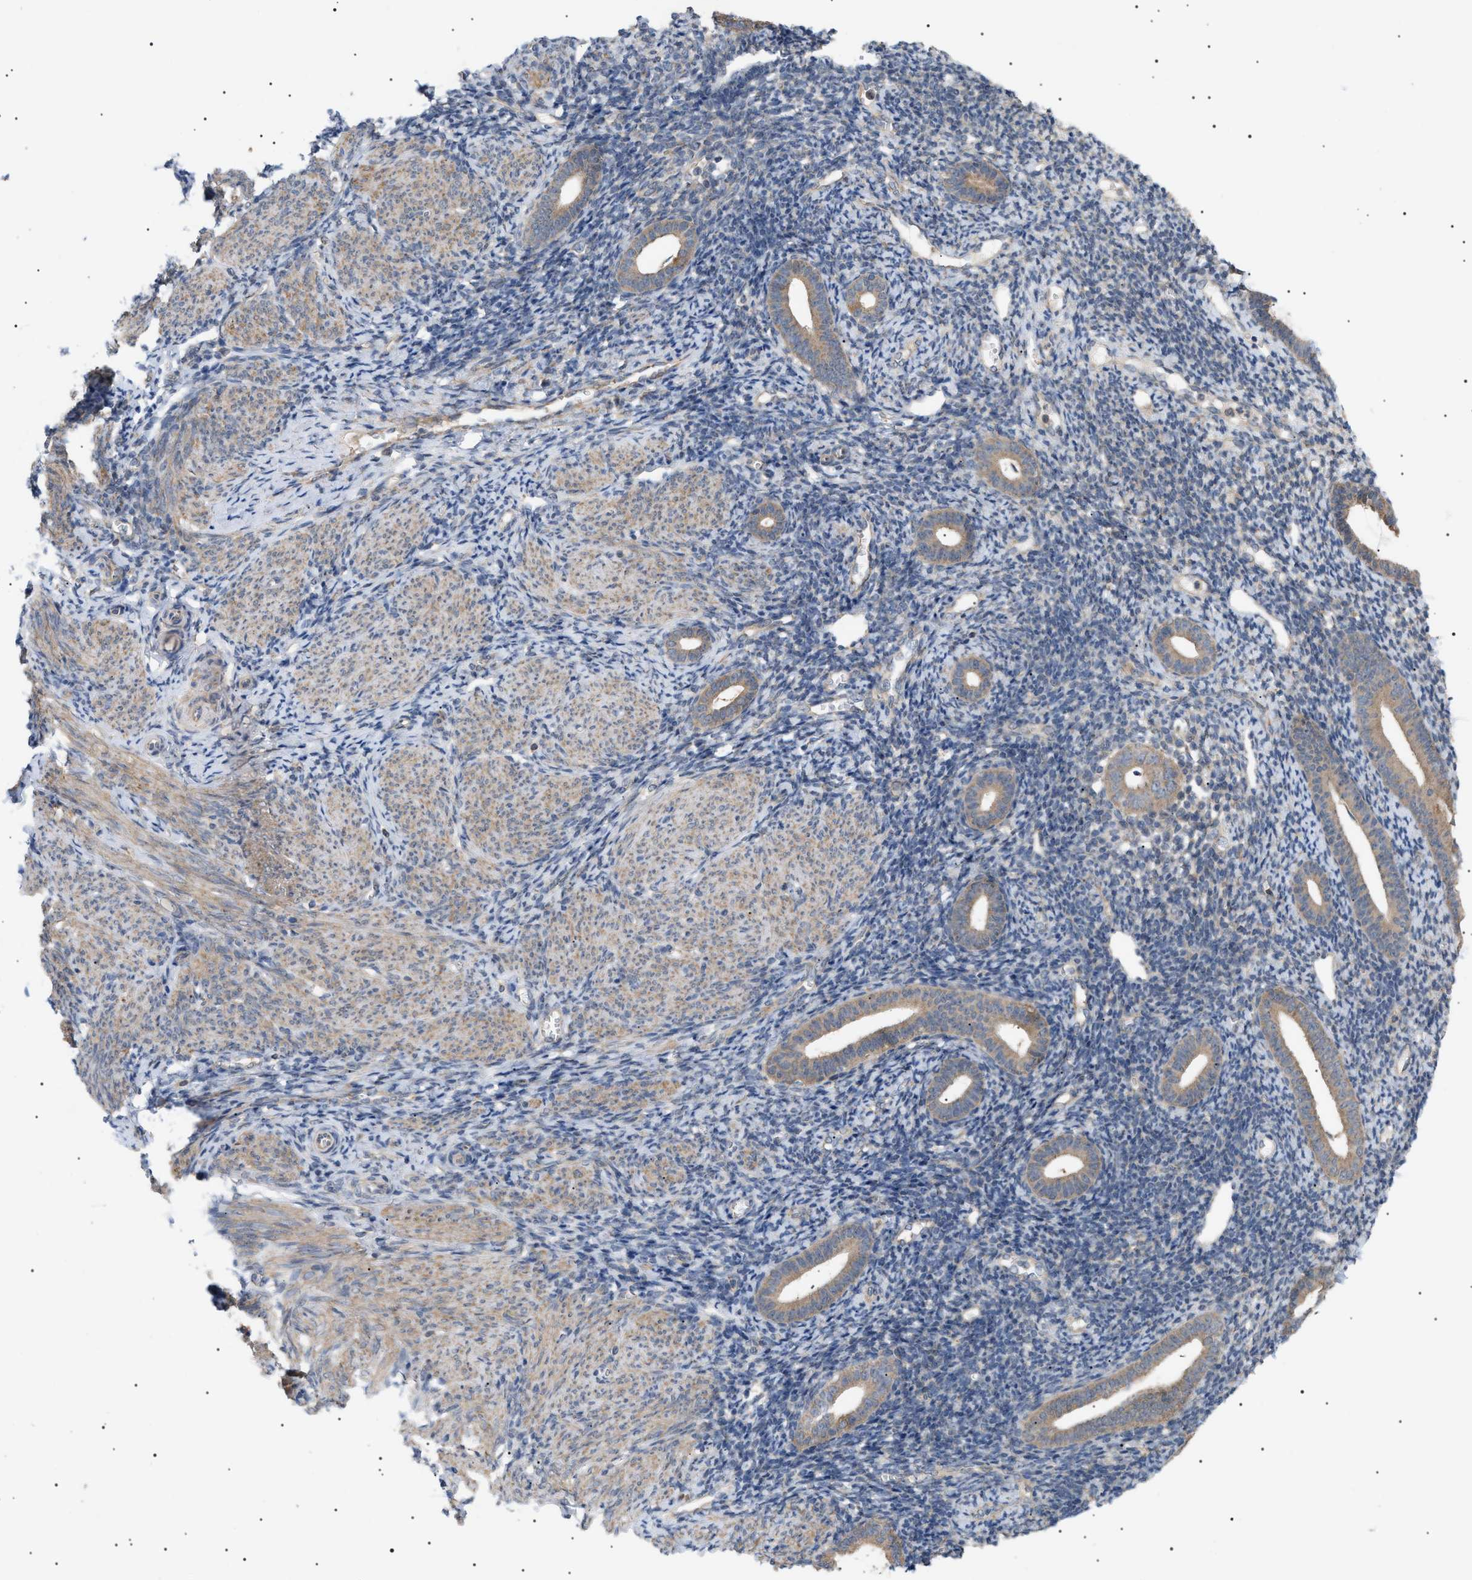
{"staining": {"intensity": "weak", "quantity": "<25%", "location": "cytoplasmic/membranous"}, "tissue": "endometrium", "cell_type": "Cells in endometrial stroma", "image_type": "normal", "snomed": [{"axis": "morphology", "description": "Normal tissue, NOS"}, {"axis": "topography", "description": "Endometrium"}], "caption": "A high-resolution image shows IHC staining of benign endometrium, which reveals no significant staining in cells in endometrial stroma. (Immunohistochemistry, brightfield microscopy, high magnification).", "gene": "IRS2", "patient": {"sex": "female", "age": 50}}